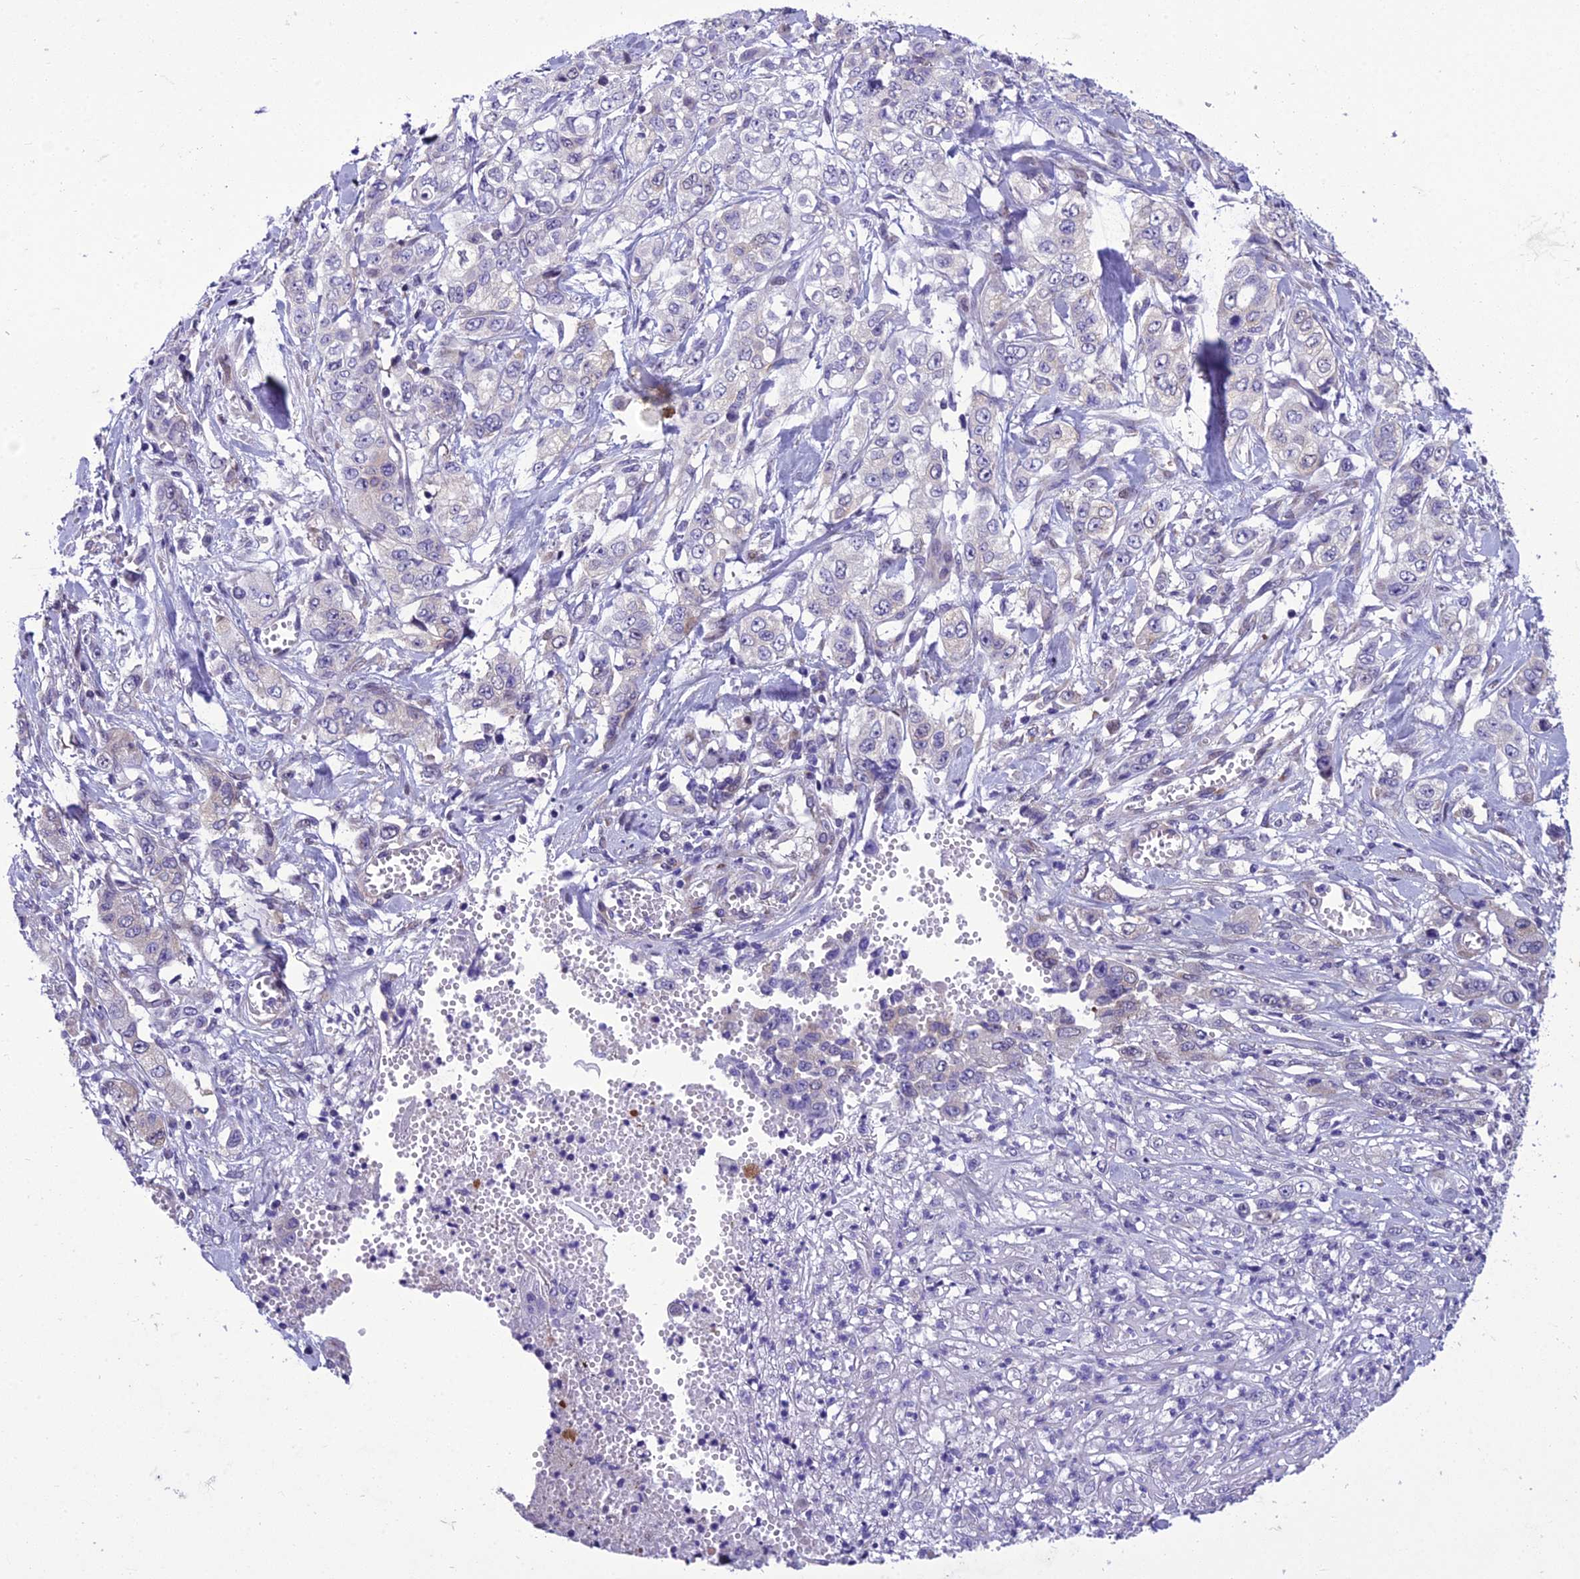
{"staining": {"intensity": "negative", "quantity": "none", "location": "none"}, "tissue": "stomach cancer", "cell_type": "Tumor cells", "image_type": "cancer", "snomed": [{"axis": "morphology", "description": "Adenocarcinoma, NOS"}, {"axis": "topography", "description": "Stomach, upper"}], "caption": "DAB (3,3'-diaminobenzidine) immunohistochemical staining of human stomach cancer (adenocarcinoma) reveals no significant positivity in tumor cells.", "gene": "GAB4", "patient": {"sex": "male", "age": 62}}